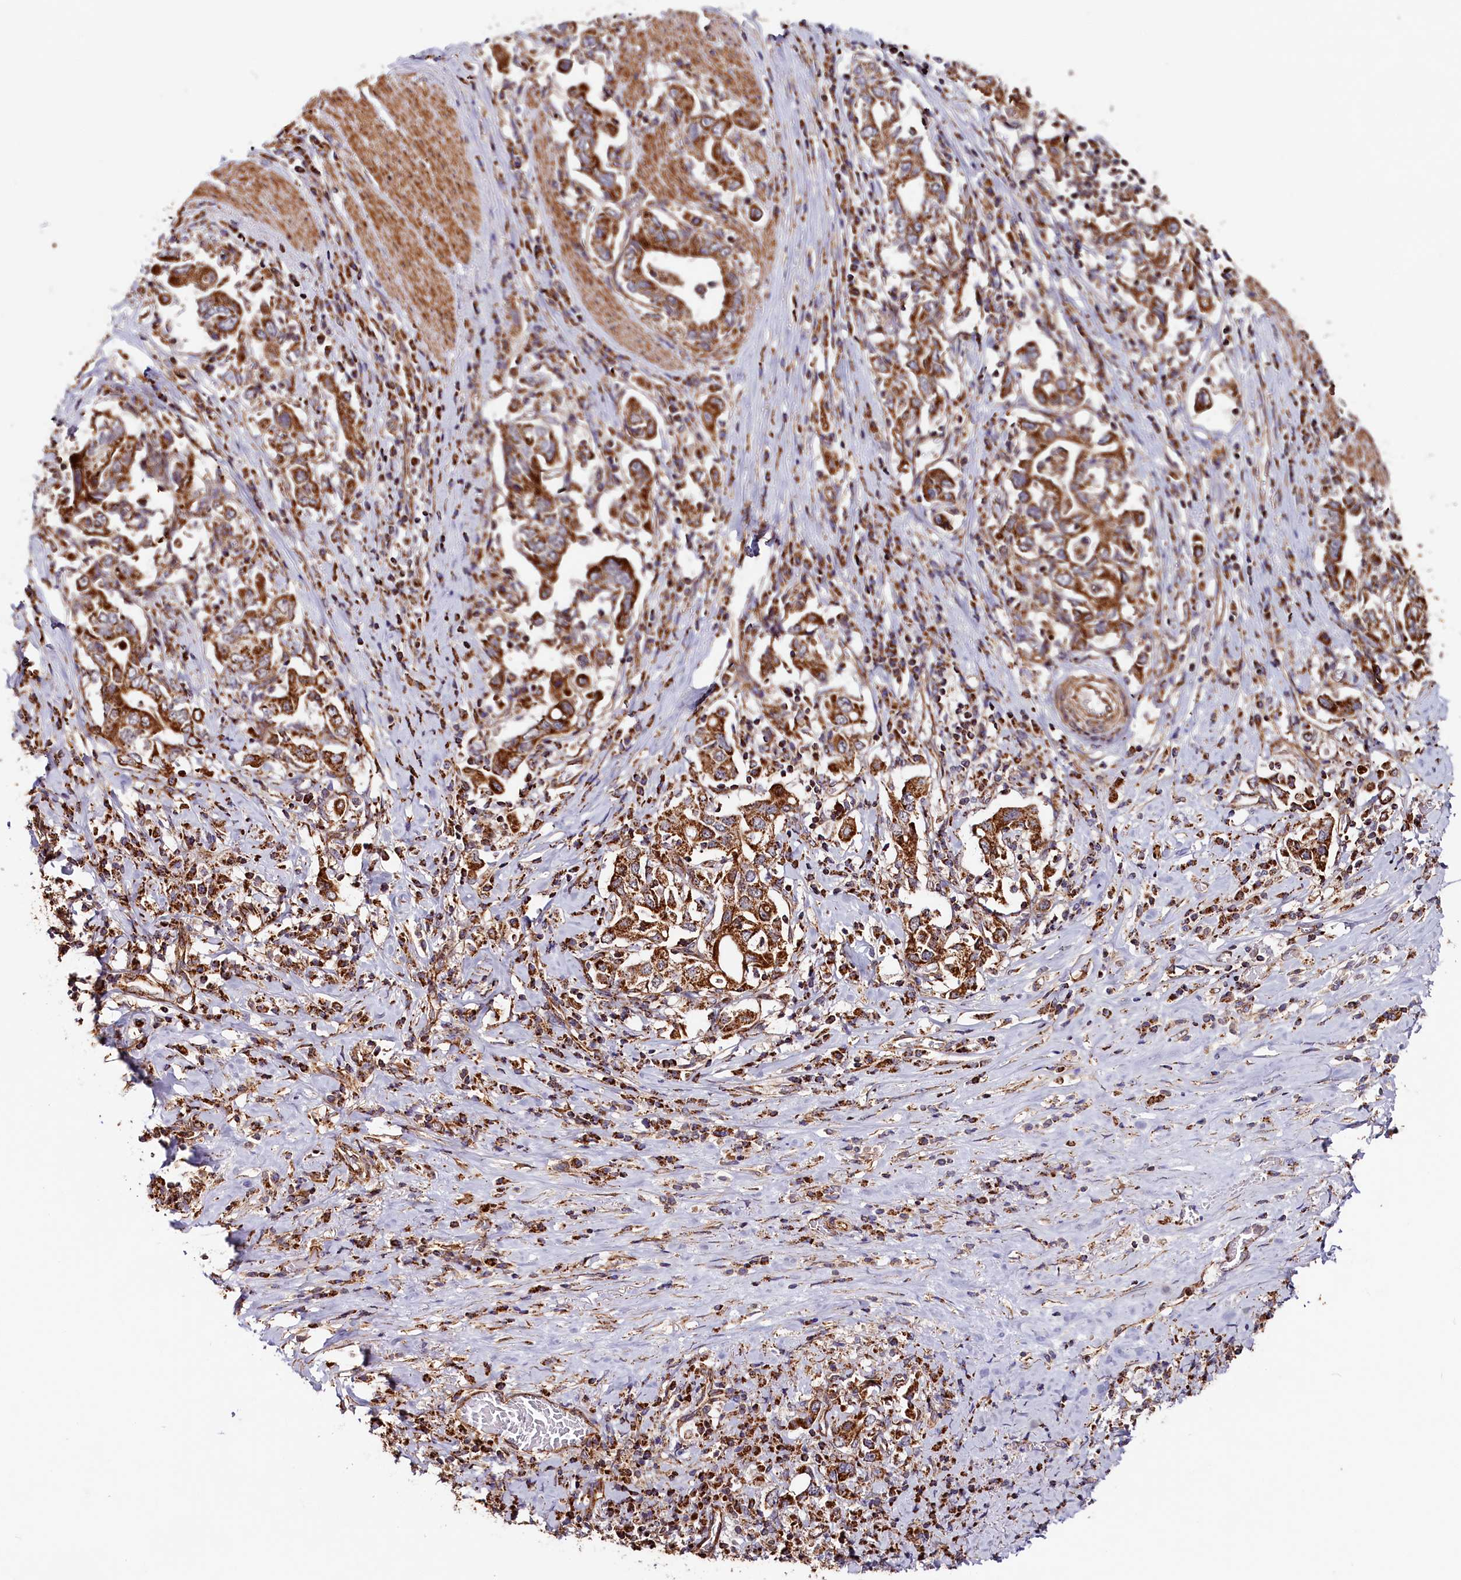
{"staining": {"intensity": "strong", "quantity": ">75%", "location": "cytoplasmic/membranous"}, "tissue": "stomach cancer", "cell_type": "Tumor cells", "image_type": "cancer", "snomed": [{"axis": "morphology", "description": "Adenocarcinoma, NOS"}, {"axis": "topography", "description": "Stomach, upper"}, {"axis": "topography", "description": "Stomach"}], "caption": "There is high levels of strong cytoplasmic/membranous positivity in tumor cells of adenocarcinoma (stomach), as demonstrated by immunohistochemical staining (brown color).", "gene": "MACROD1", "patient": {"sex": "male", "age": 62}}